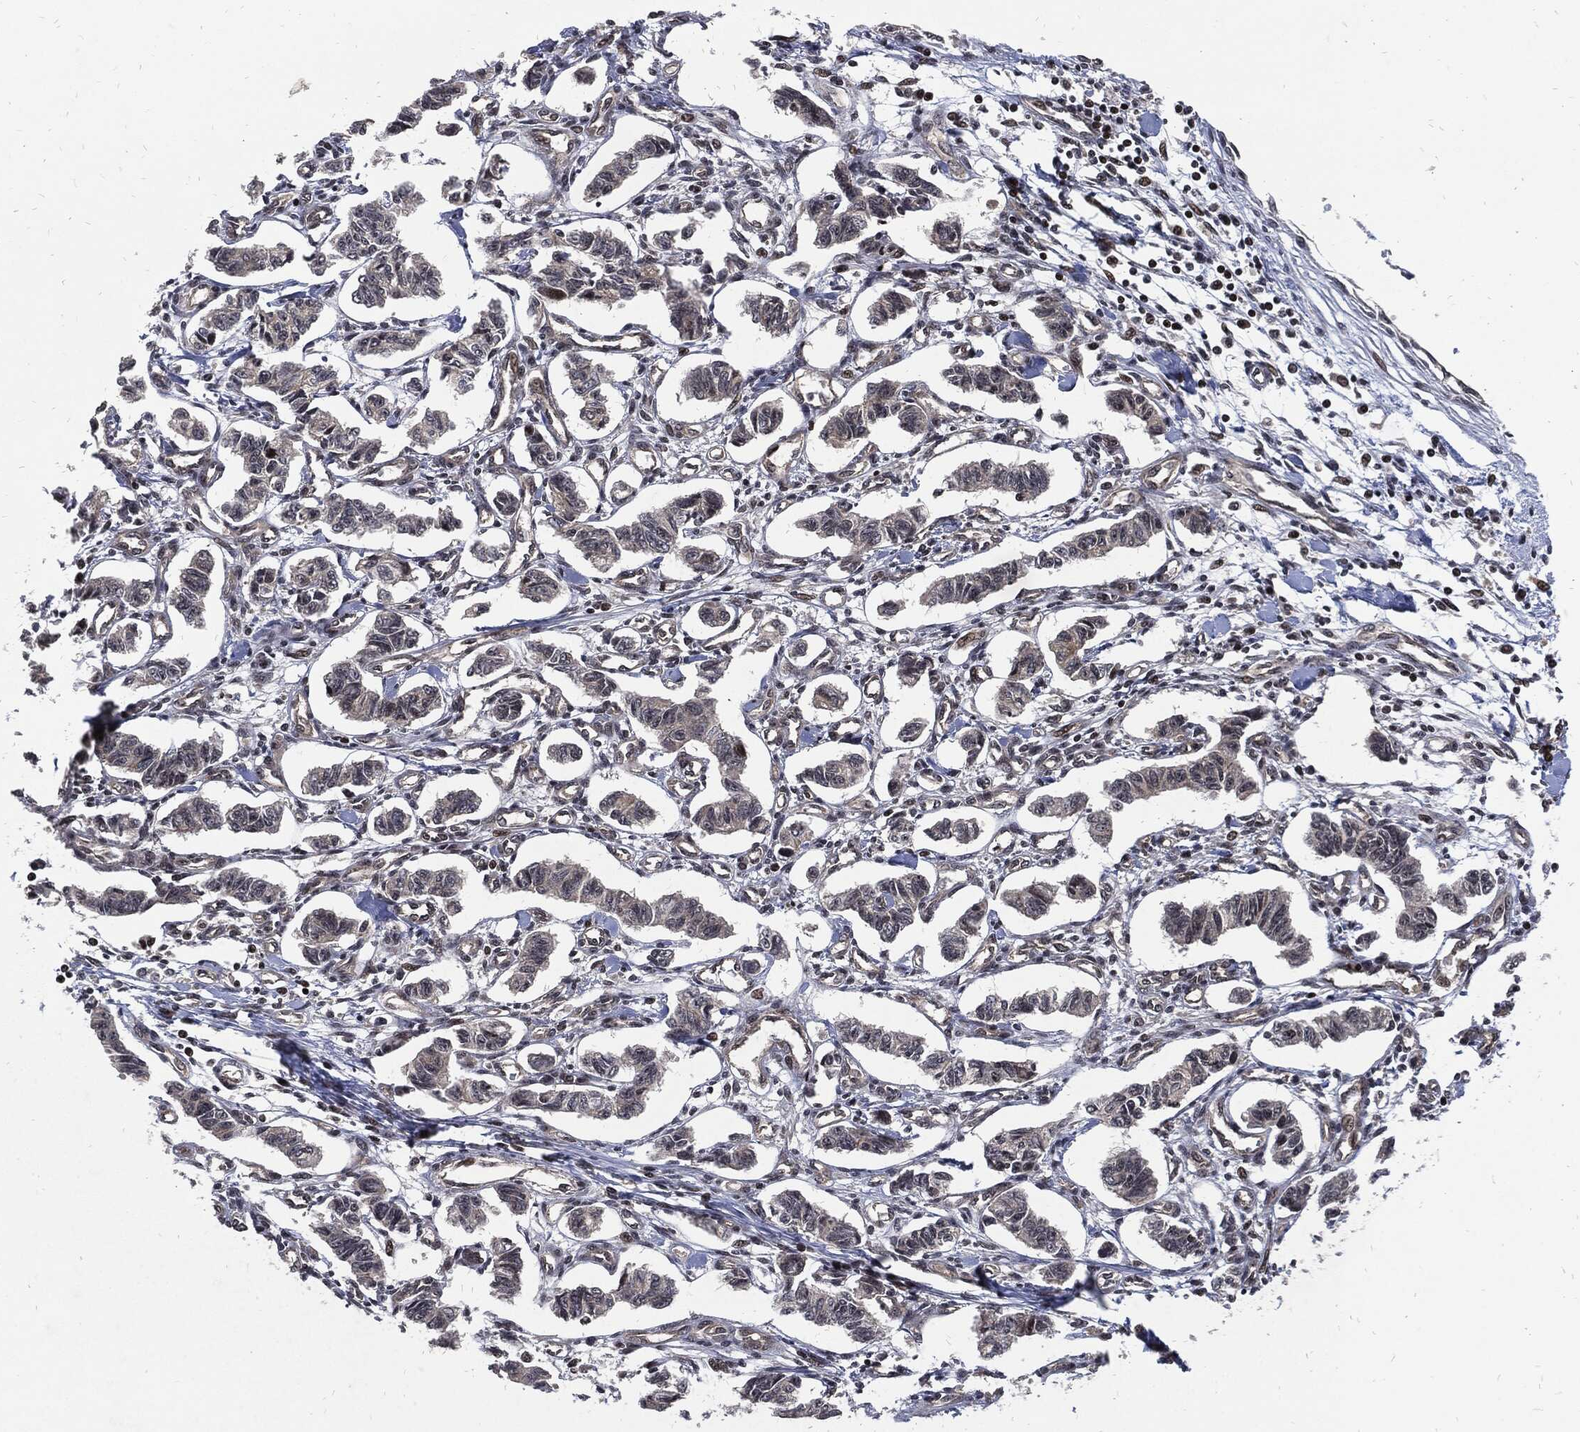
{"staining": {"intensity": "negative", "quantity": "none", "location": "none"}, "tissue": "carcinoid", "cell_type": "Tumor cells", "image_type": "cancer", "snomed": [{"axis": "morphology", "description": "Carcinoid, malignant, NOS"}, {"axis": "topography", "description": "Kidney"}], "caption": "Tumor cells show no significant positivity in carcinoid (malignant).", "gene": "ZNF775", "patient": {"sex": "female", "age": 41}}